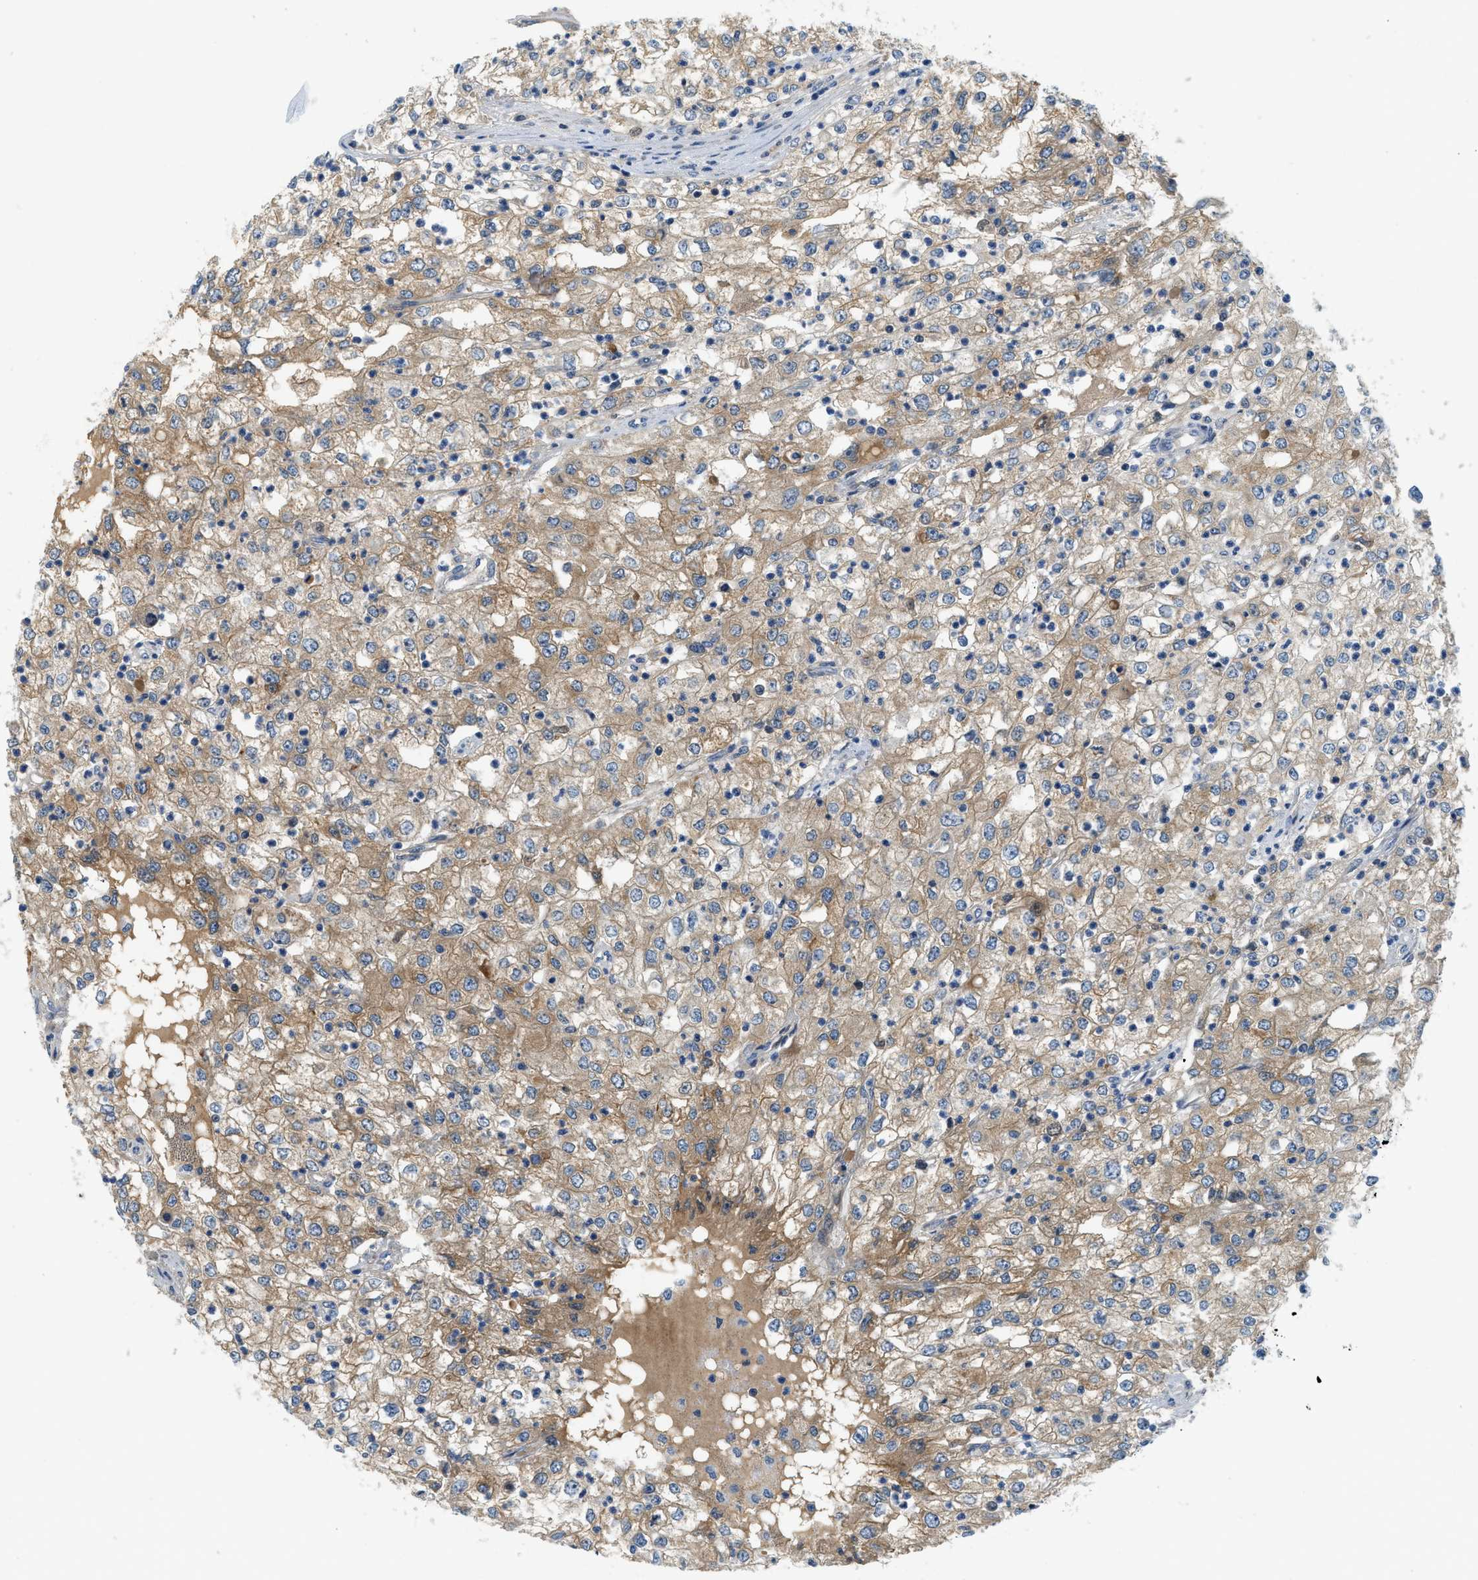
{"staining": {"intensity": "moderate", "quantity": ">75%", "location": "cytoplasmic/membranous"}, "tissue": "renal cancer", "cell_type": "Tumor cells", "image_type": "cancer", "snomed": [{"axis": "morphology", "description": "Adenocarcinoma, NOS"}, {"axis": "topography", "description": "Kidney"}], "caption": "Protein expression analysis of human adenocarcinoma (renal) reveals moderate cytoplasmic/membranous staining in about >75% of tumor cells.", "gene": "KCNK1", "patient": {"sex": "female", "age": 54}}